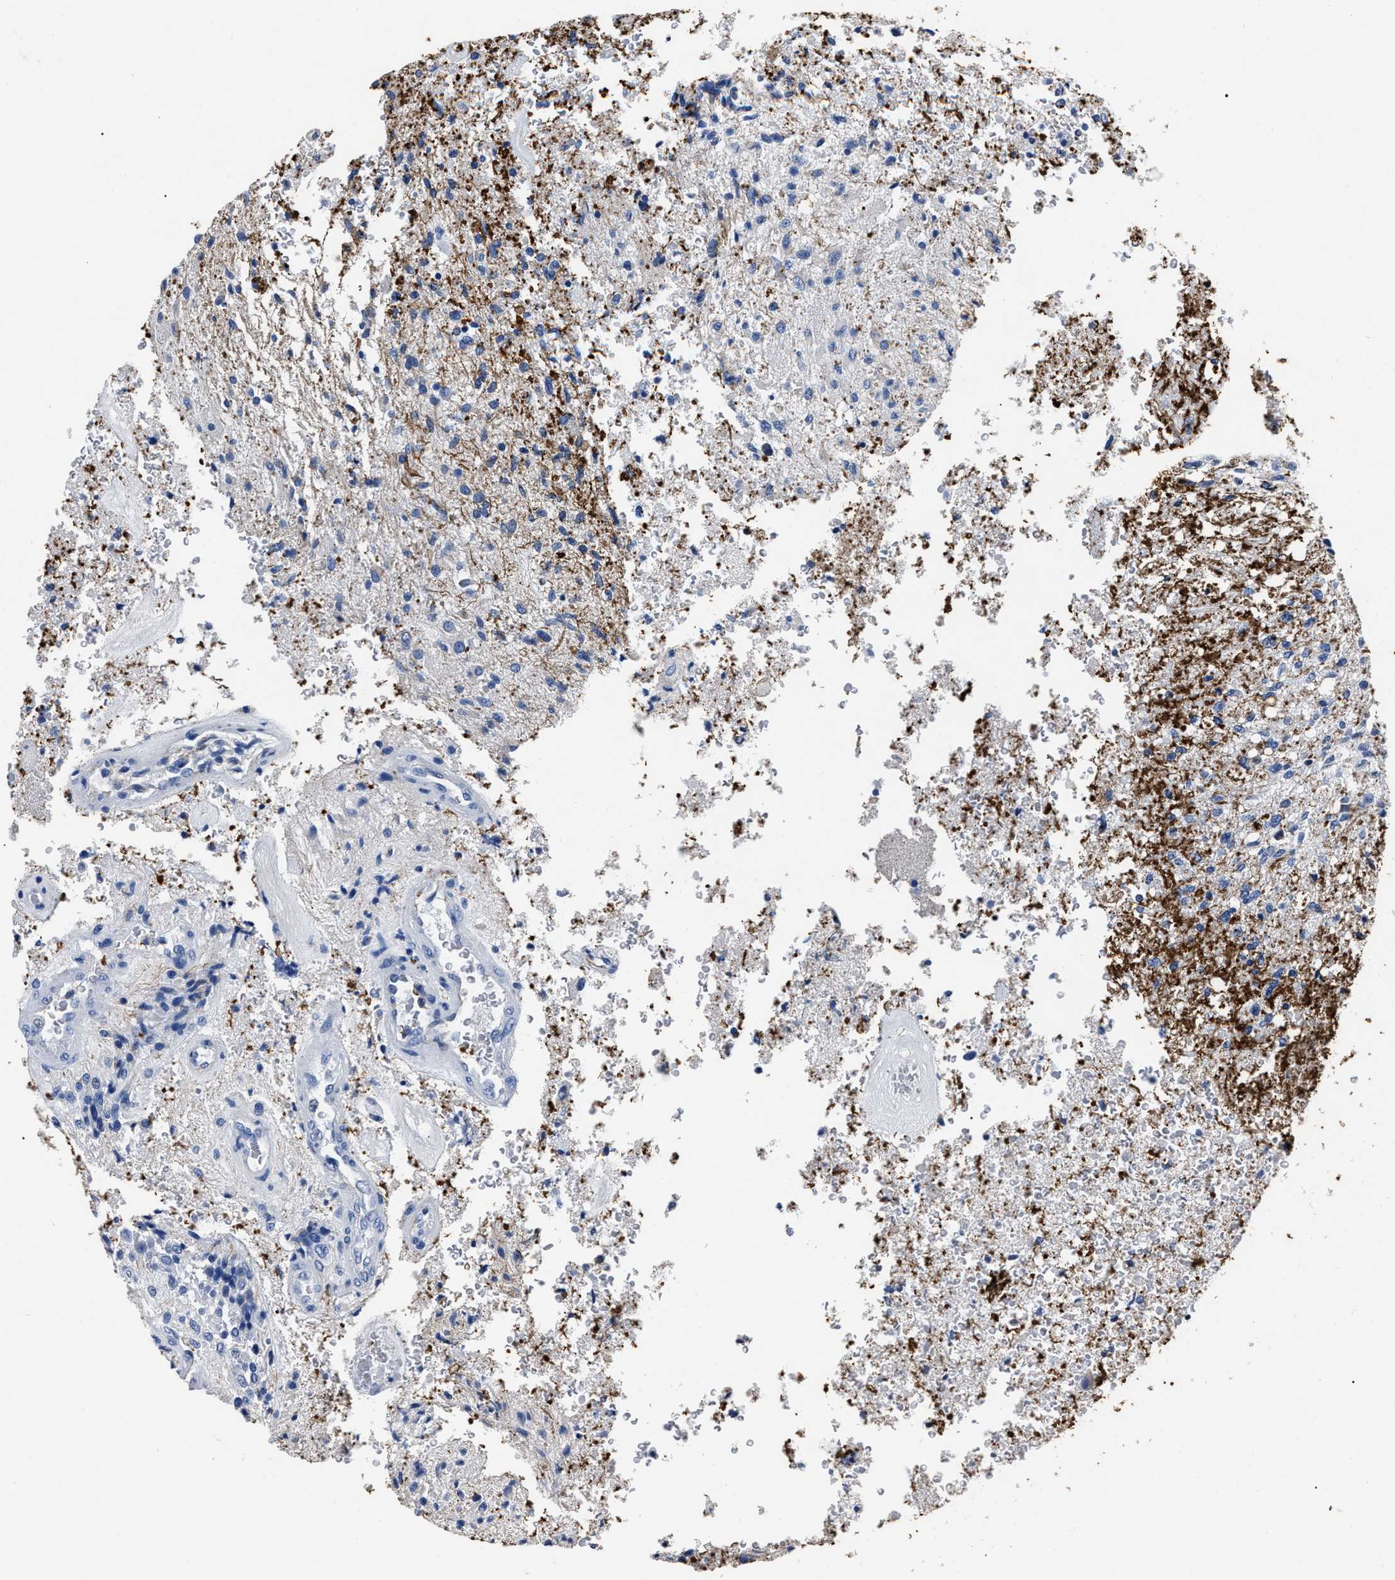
{"staining": {"intensity": "negative", "quantity": "none", "location": "none"}, "tissue": "glioma", "cell_type": "Tumor cells", "image_type": "cancer", "snomed": [{"axis": "morphology", "description": "Normal tissue, NOS"}, {"axis": "morphology", "description": "Glioma, malignant, High grade"}, {"axis": "topography", "description": "Cerebral cortex"}], "caption": "A high-resolution image shows immunohistochemistry (IHC) staining of malignant glioma (high-grade), which displays no significant positivity in tumor cells.", "gene": "OR10G3", "patient": {"sex": "male", "age": 77}}